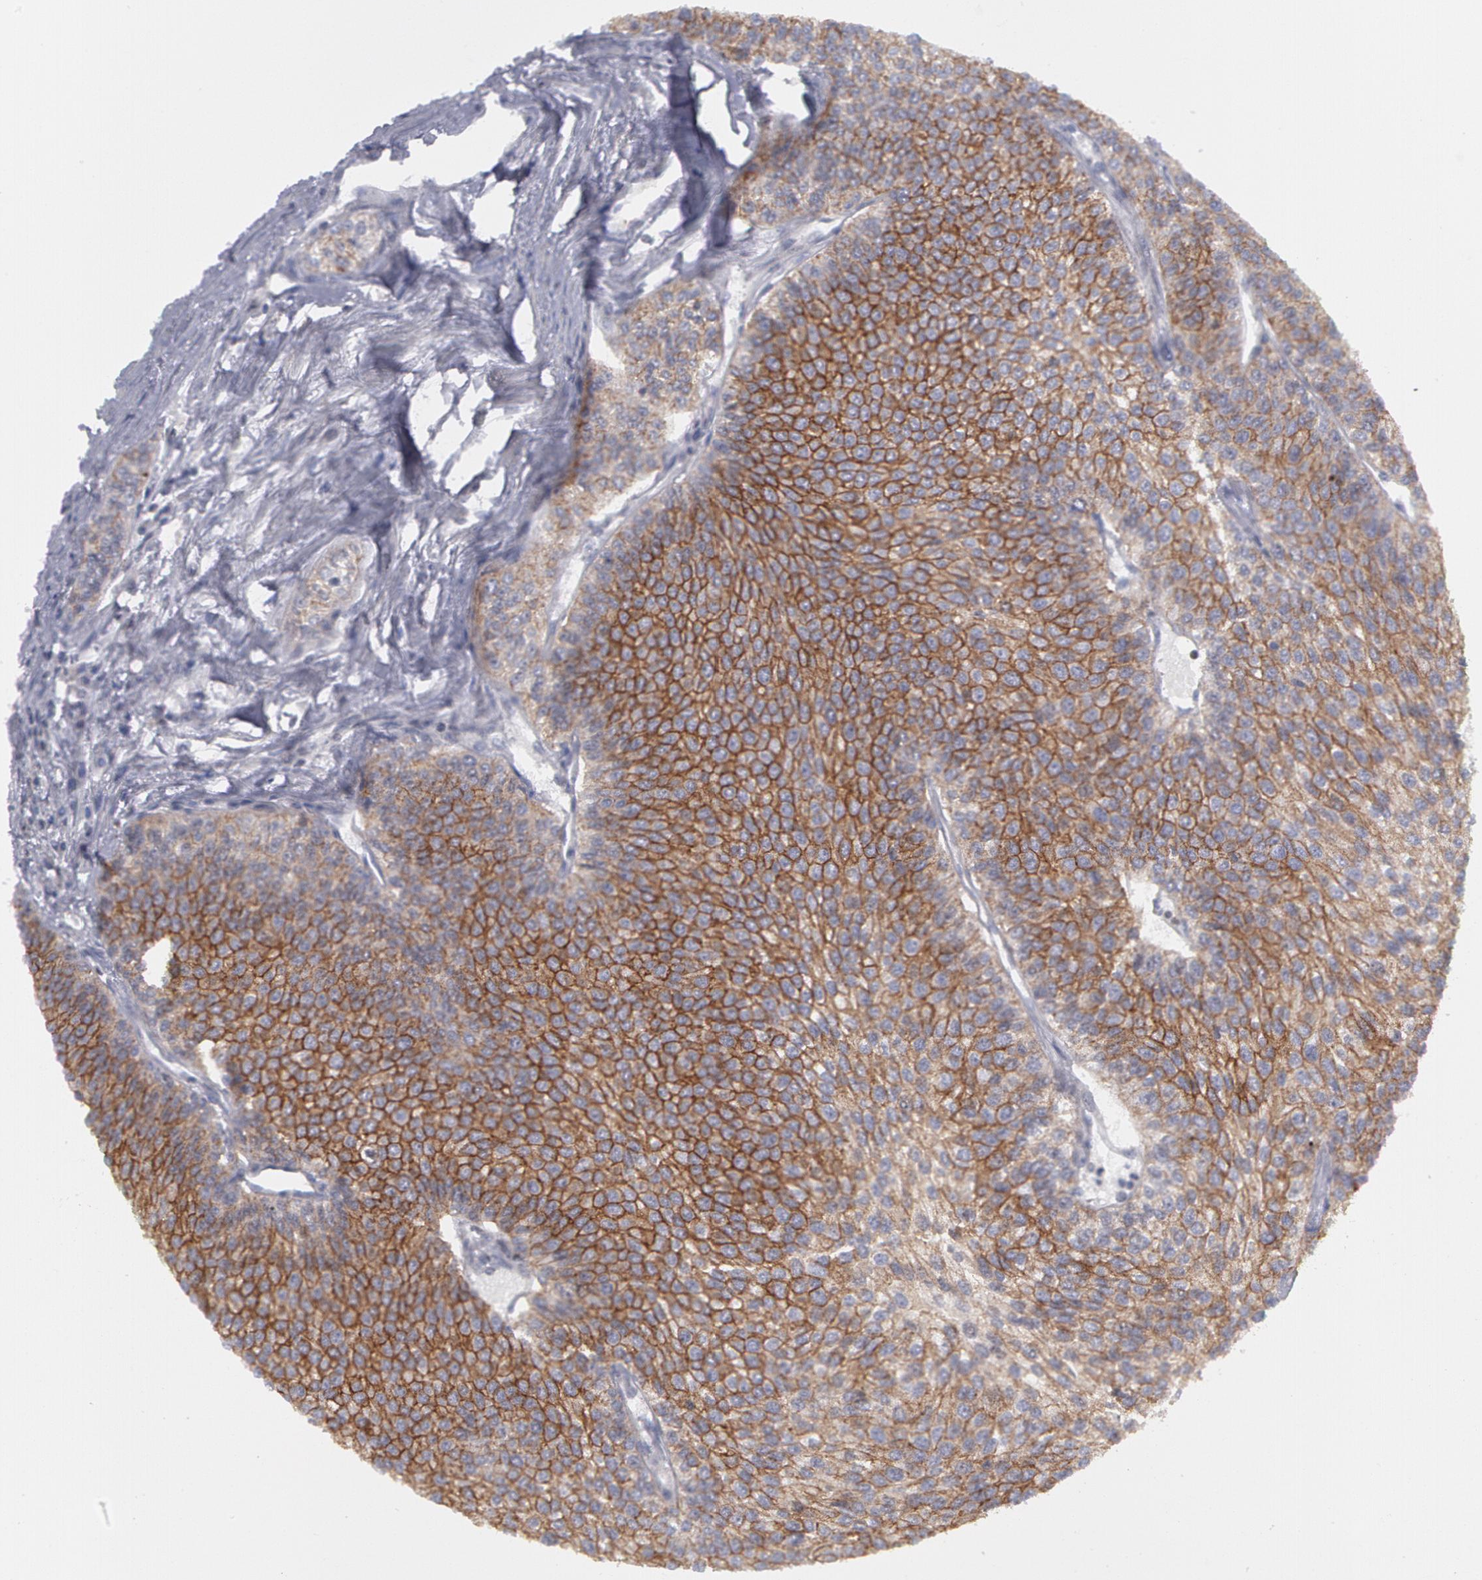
{"staining": {"intensity": "moderate", "quantity": ">75%", "location": "cytoplasmic/membranous"}, "tissue": "urothelial cancer", "cell_type": "Tumor cells", "image_type": "cancer", "snomed": [{"axis": "morphology", "description": "Urothelial carcinoma, Low grade"}, {"axis": "topography", "description": "Urinary bladder"}], "caption": "Human urothelial cancer stained for a protein (brown) exhibits moderate cytoplasmic/membranous positive expression in about >75% of tumor cells.", "gene": "ERBB2", "patient": {"sex": "female", "age": 73}}